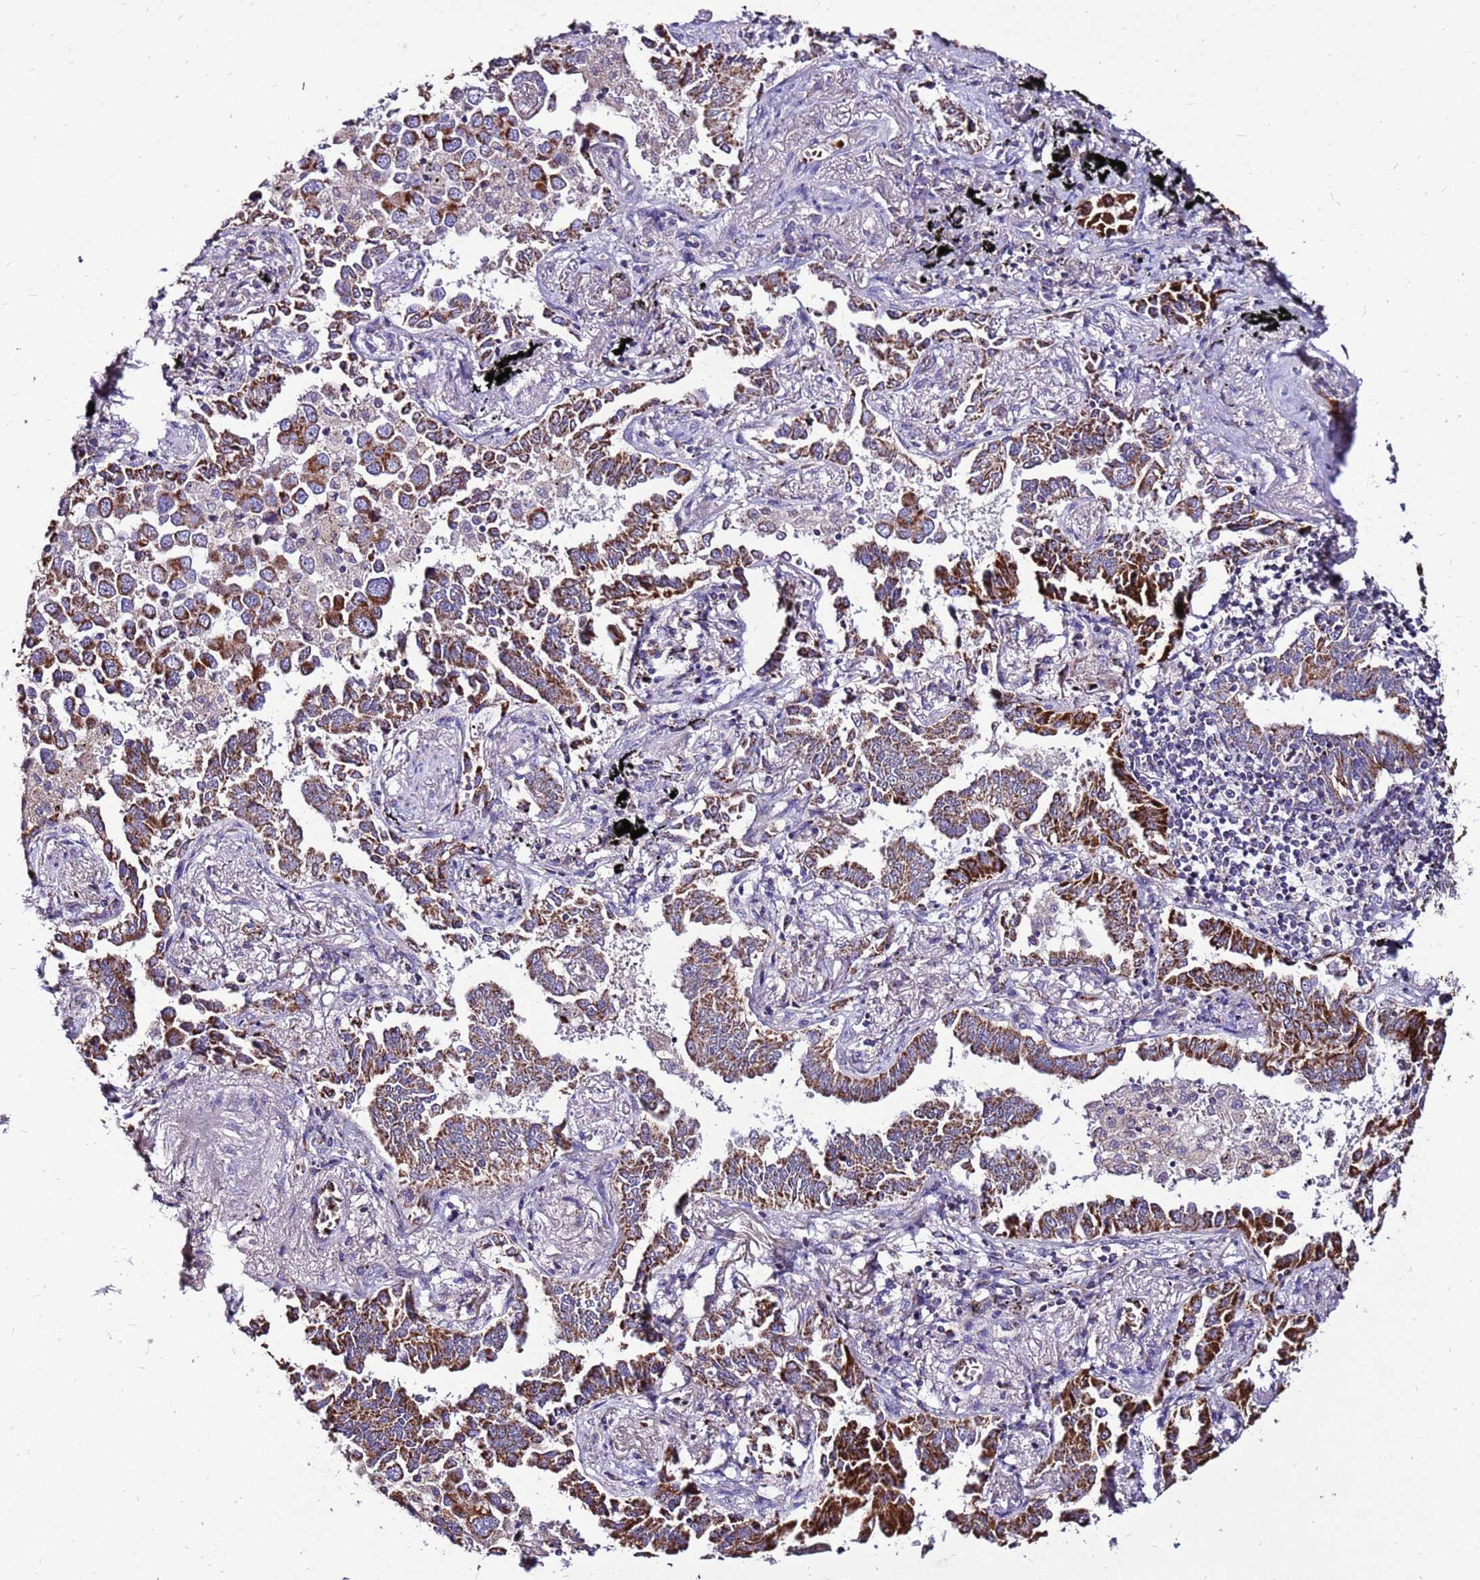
{"staining": {"intensity": "strong", "quantity": ">75%", "location": "cytoplasmic/membranous"}, "tissue": "lung cancer", "cell_type": "Tumor cells", "image_type": "cancer", "snomed": [{"axis": "morphology", "description": "Adenocarcinoma, NOS"}, {"axis": "topography", "description": "Lung"}], "caption": "The immunohistochemical stain labels strong cytoplasmic/membranous expression in tumor cells of lung adenocarcinoma tissue. Immunohistochemistry stains the protein of interest in brown and the nuclei are stained blue.", "gene": "SPSB3", "patient": {"sex": "male", "age": 67}}